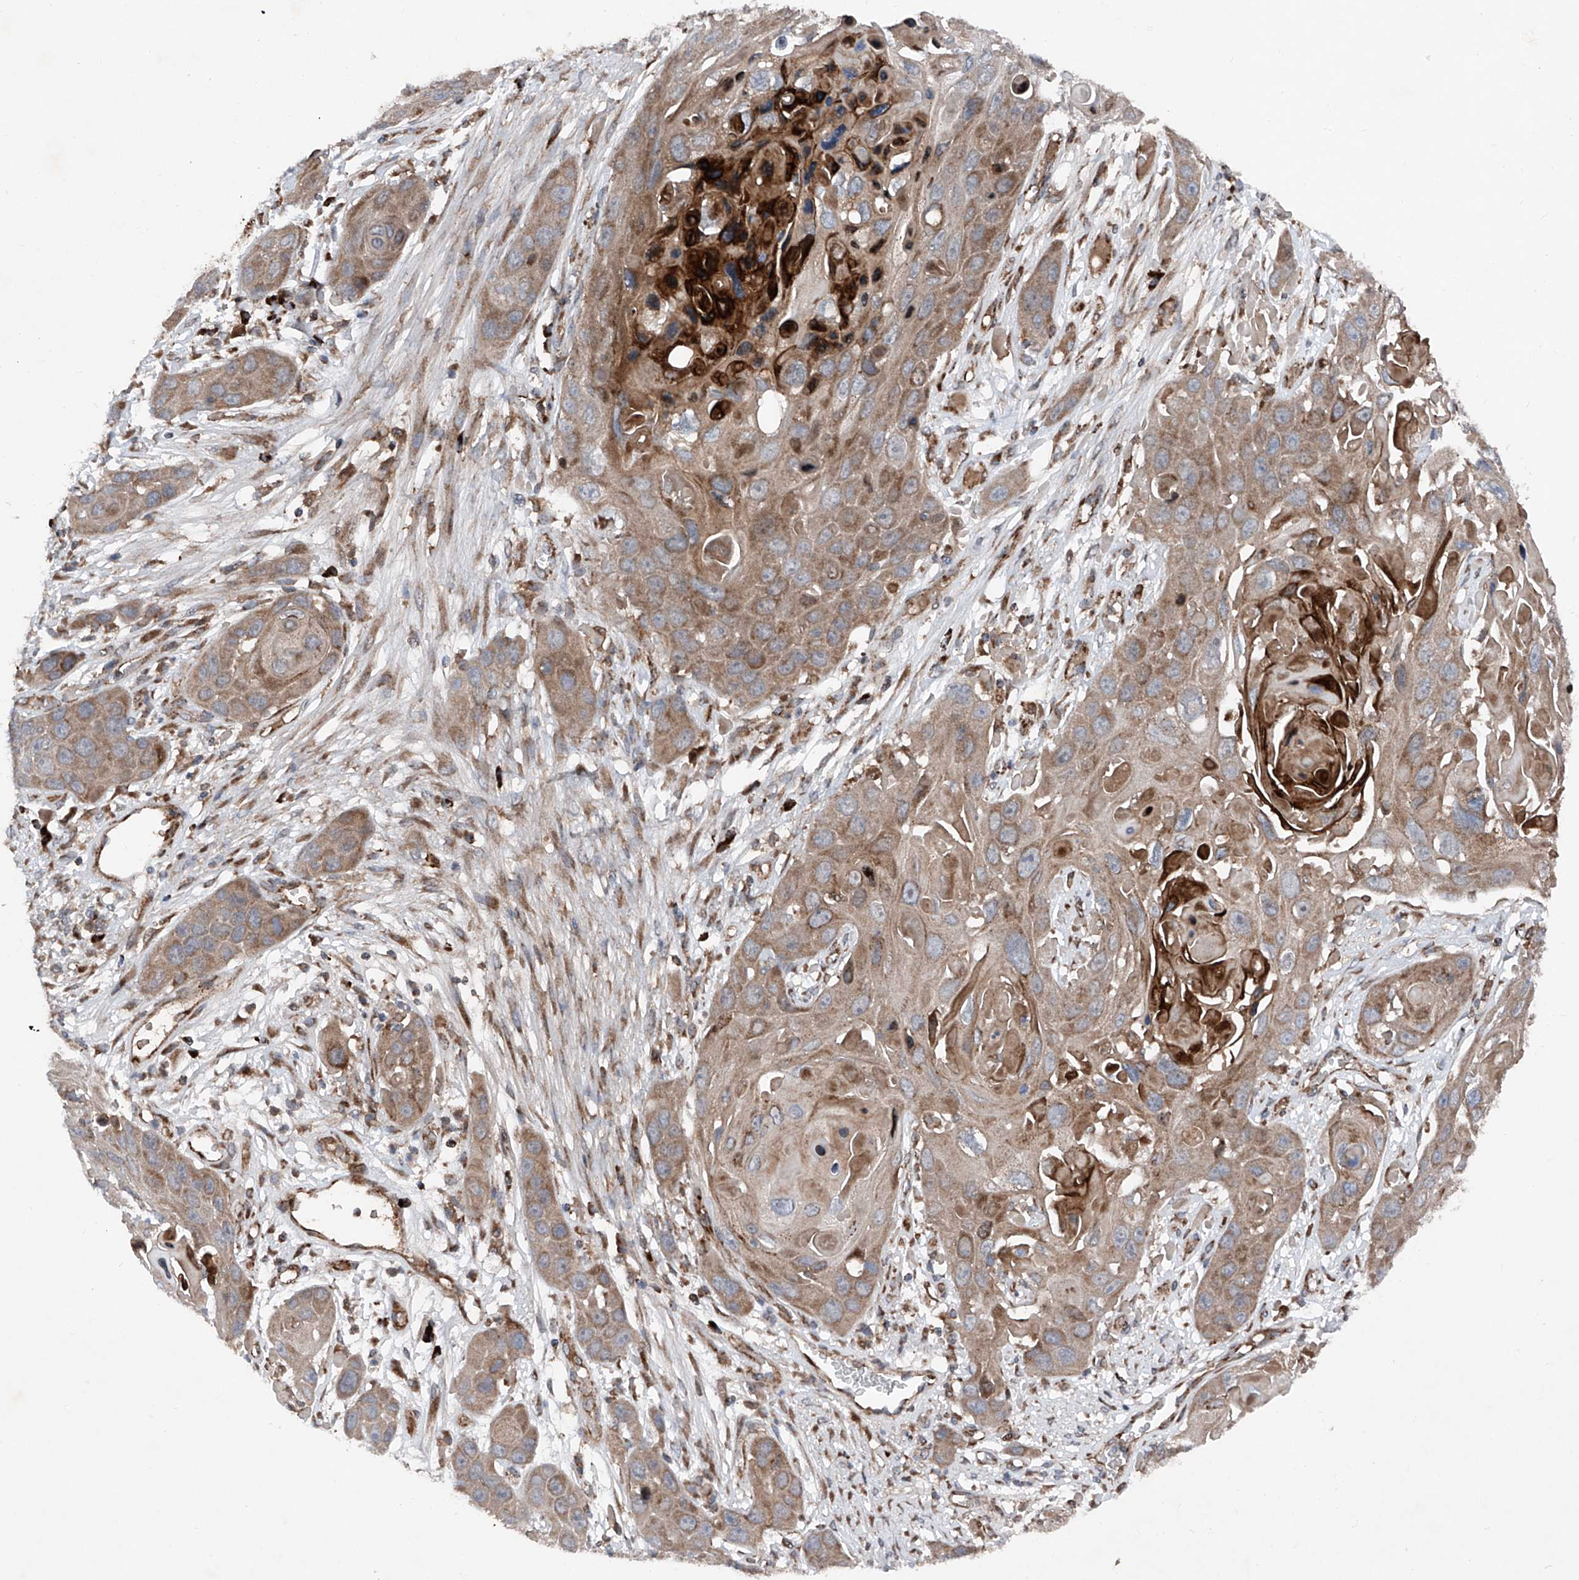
{"staining": {"intensity": "moderate", "quantity": ">75%", "location": "cytoplasmic/membranous"}, "tissue": "skin cancer", "cell_type": "Tumor cells", "image_type": "cancer", "snomed": [{"axis": "morphology", "description": "Squamous cell carcinoma, NOS"}, {"axis": "topography", "description": "Skin"}], "caption": "Tumor cells exhibit medium levels of moderate cytoplasmic/membranous staining in about >75% of cells in skin cancer.", "gene": "DAD1", "patient": {"sex": "male", "age": 55}}